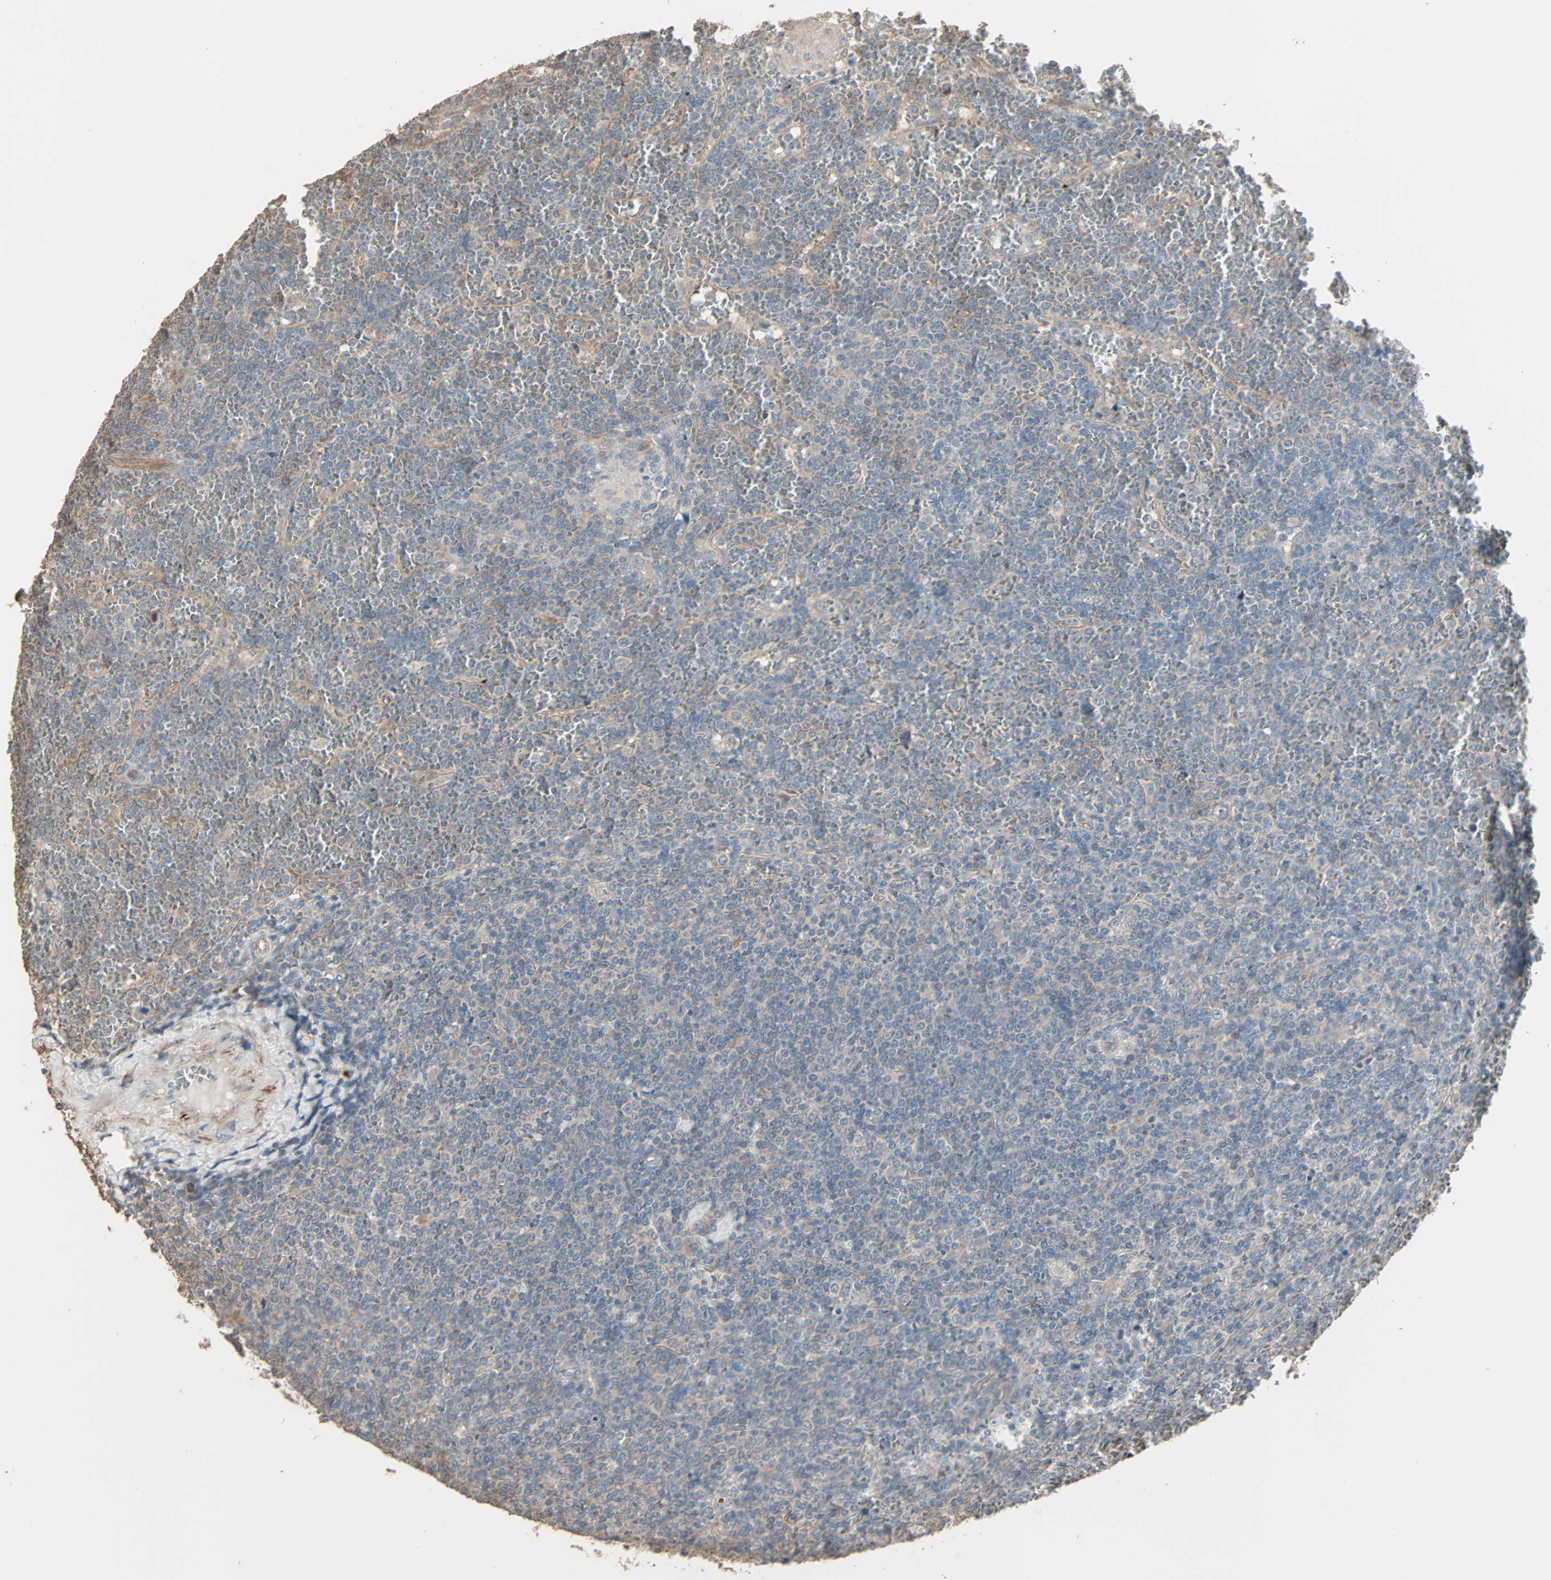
{"staining": {"intensity": "negative", "quantity": "none", "location": "none"}, "tissue": "lymphoma", "cell_type": "Tumor cells", "image_type": "cancer", "snomed": [{"axis": "morphology", "description": "Malignant lymphoma, non-Hodgkin's type, Low grade"}, {"axis": "topography", "description": "Spleen"}], "caption": "Lymphoma stained for a protein using immunohistochemistry (IHC) exhibits no positivity tumor cells.", "gene": "GALNT3", "patient": {"sex": "female", "age": 19}}